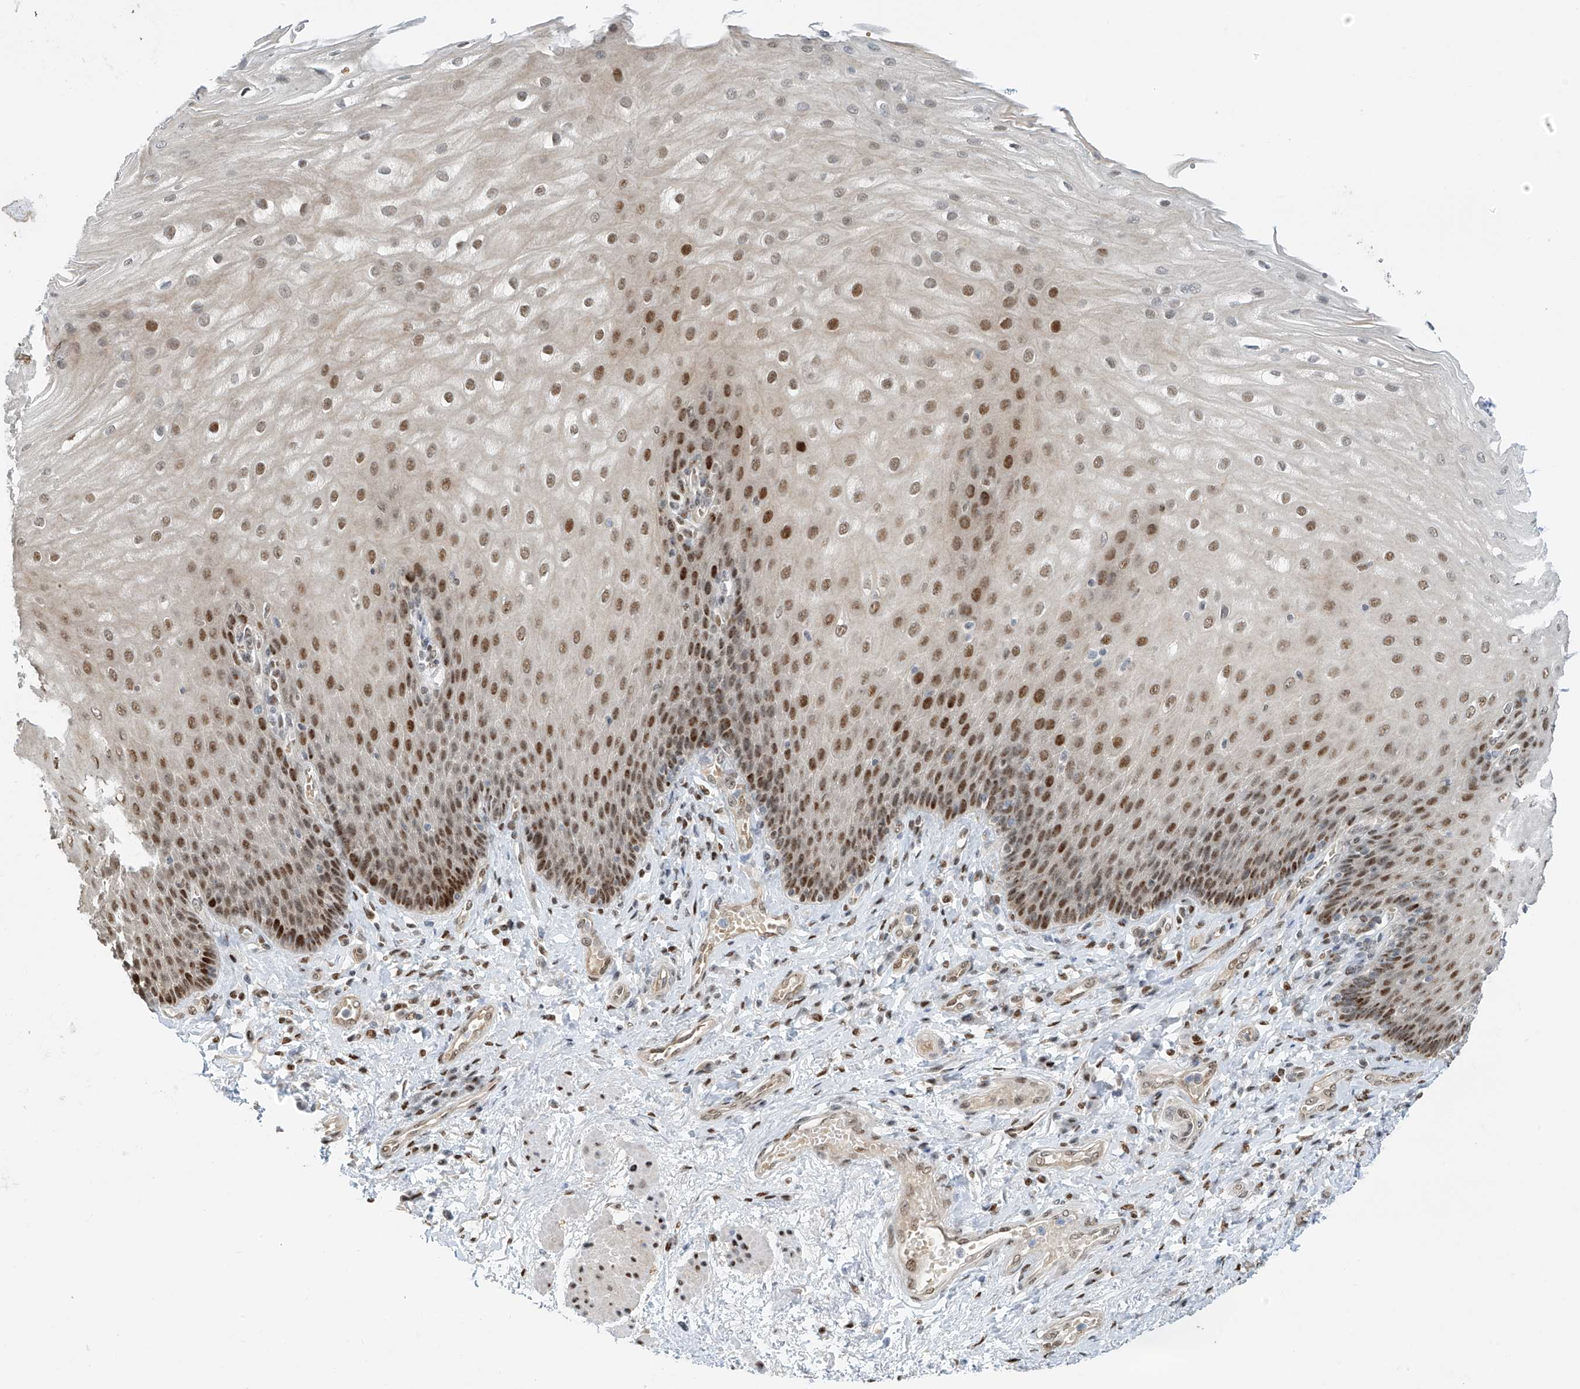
{"staining": {"intensity": "moderate", "quantity": ">75%", "location": "nuclear"}, "tissue": "esophagus", "cell_type": "Squamous epithelial cells", "image_type": "normal", "snomed": [{"axis": "morphology", "description": "Normal tissue, NOS"}, {"axis": "topography", "description": "Esophagus"}], "caption": "Normal esophagus was stained to show a protein in brown. There is medium levels of moderate nuclear positivity in about >75% of squamous epithelial cells.", "gene": "ZNF514", "patient": {"sex": "male", "age": 54}}